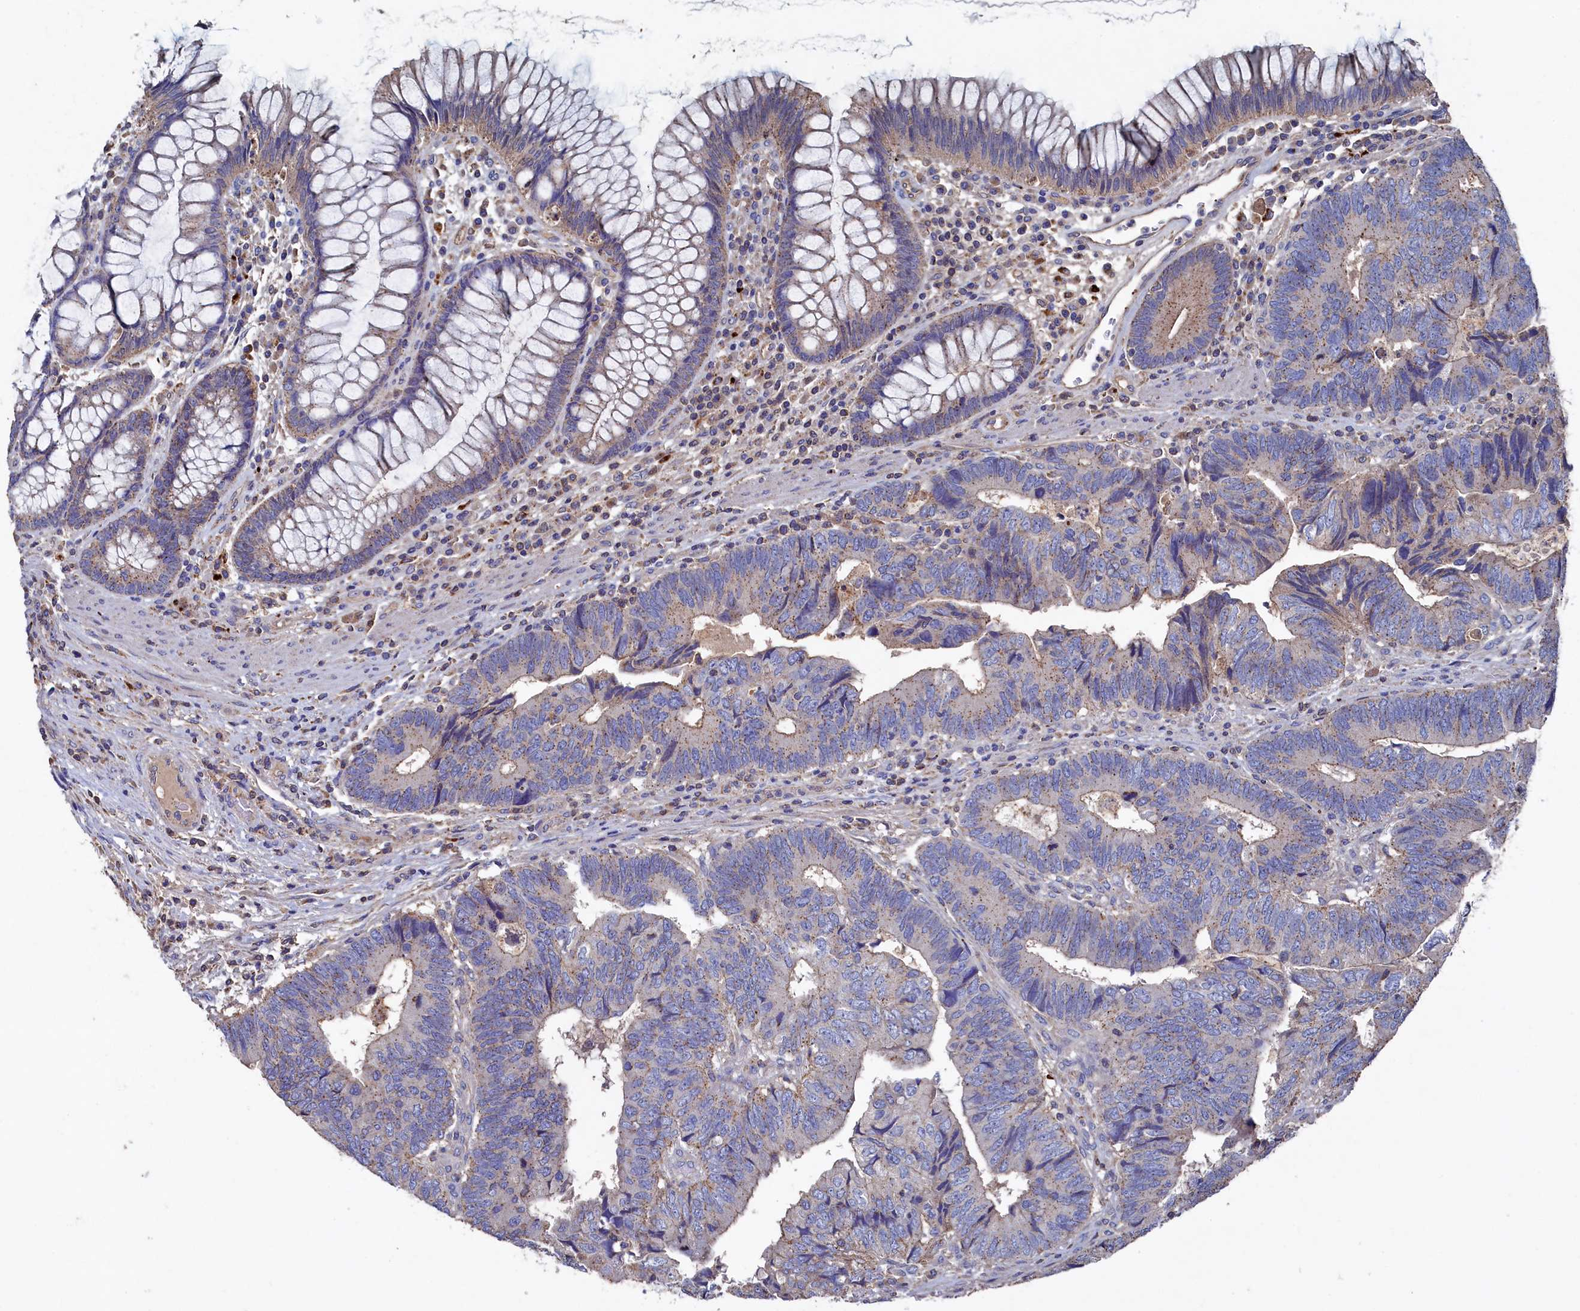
{"staining": {"intensity": "weak", "quantity": "25%-75%", "location": "cytoplasmic/membranous"}, "tissue": "colorectal cancer", "cell_type": "Tumor cells", "image_type": "cancer", "snomed": [{"axis": "morphology", "description": "Adenocarcinoma, NOS"}, {"axis": "topography", "description": "Colon"}], "caption": "A brown stain highlights weak cytoplasmic/membranous expression of a protein in human colorectal adenocarcinoma tumor cells.", "gene": "TK2", "patient": {"sex": "female", "age": 67}}